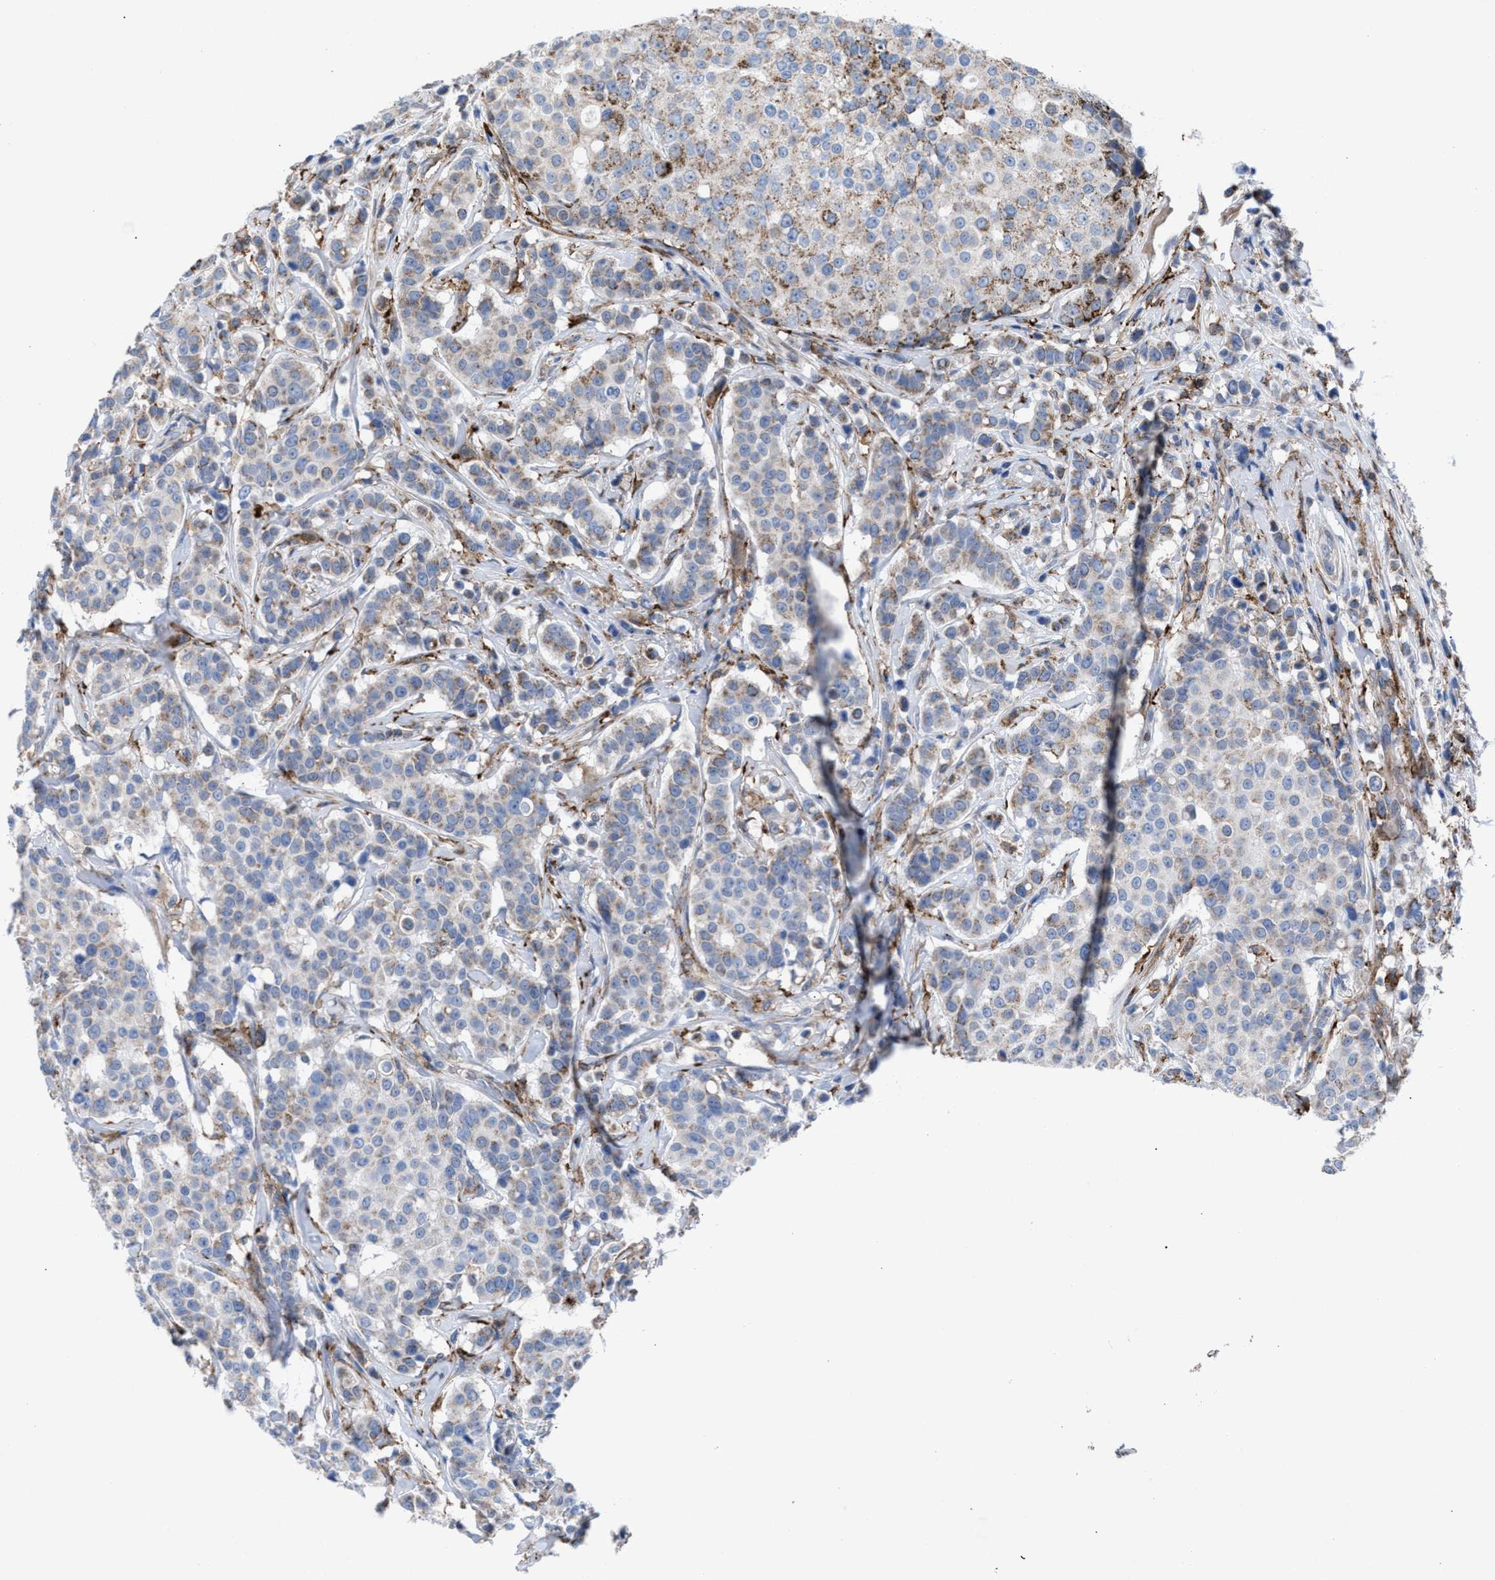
{"staining": {"intensity": "weak", "quantity": ">75%", "location": "cytoplasmic/membranous"}, "tissue": "breast cancer", "cell_type": "Tumor cells", "image_type": "cancer", "snomed": [{"axis": "morphology", "description": "Duct carcinoma"}, {"axis": "topography", "description": "Breast"}], "caption": "Tumor cells exhibit low levels of weak cytoplasmic/membranous expression in about >75% of cells in human intraductal carcinoma (breast).", "gene": "SLC47A1", "patient": {"sex": "female", "age": 27}}